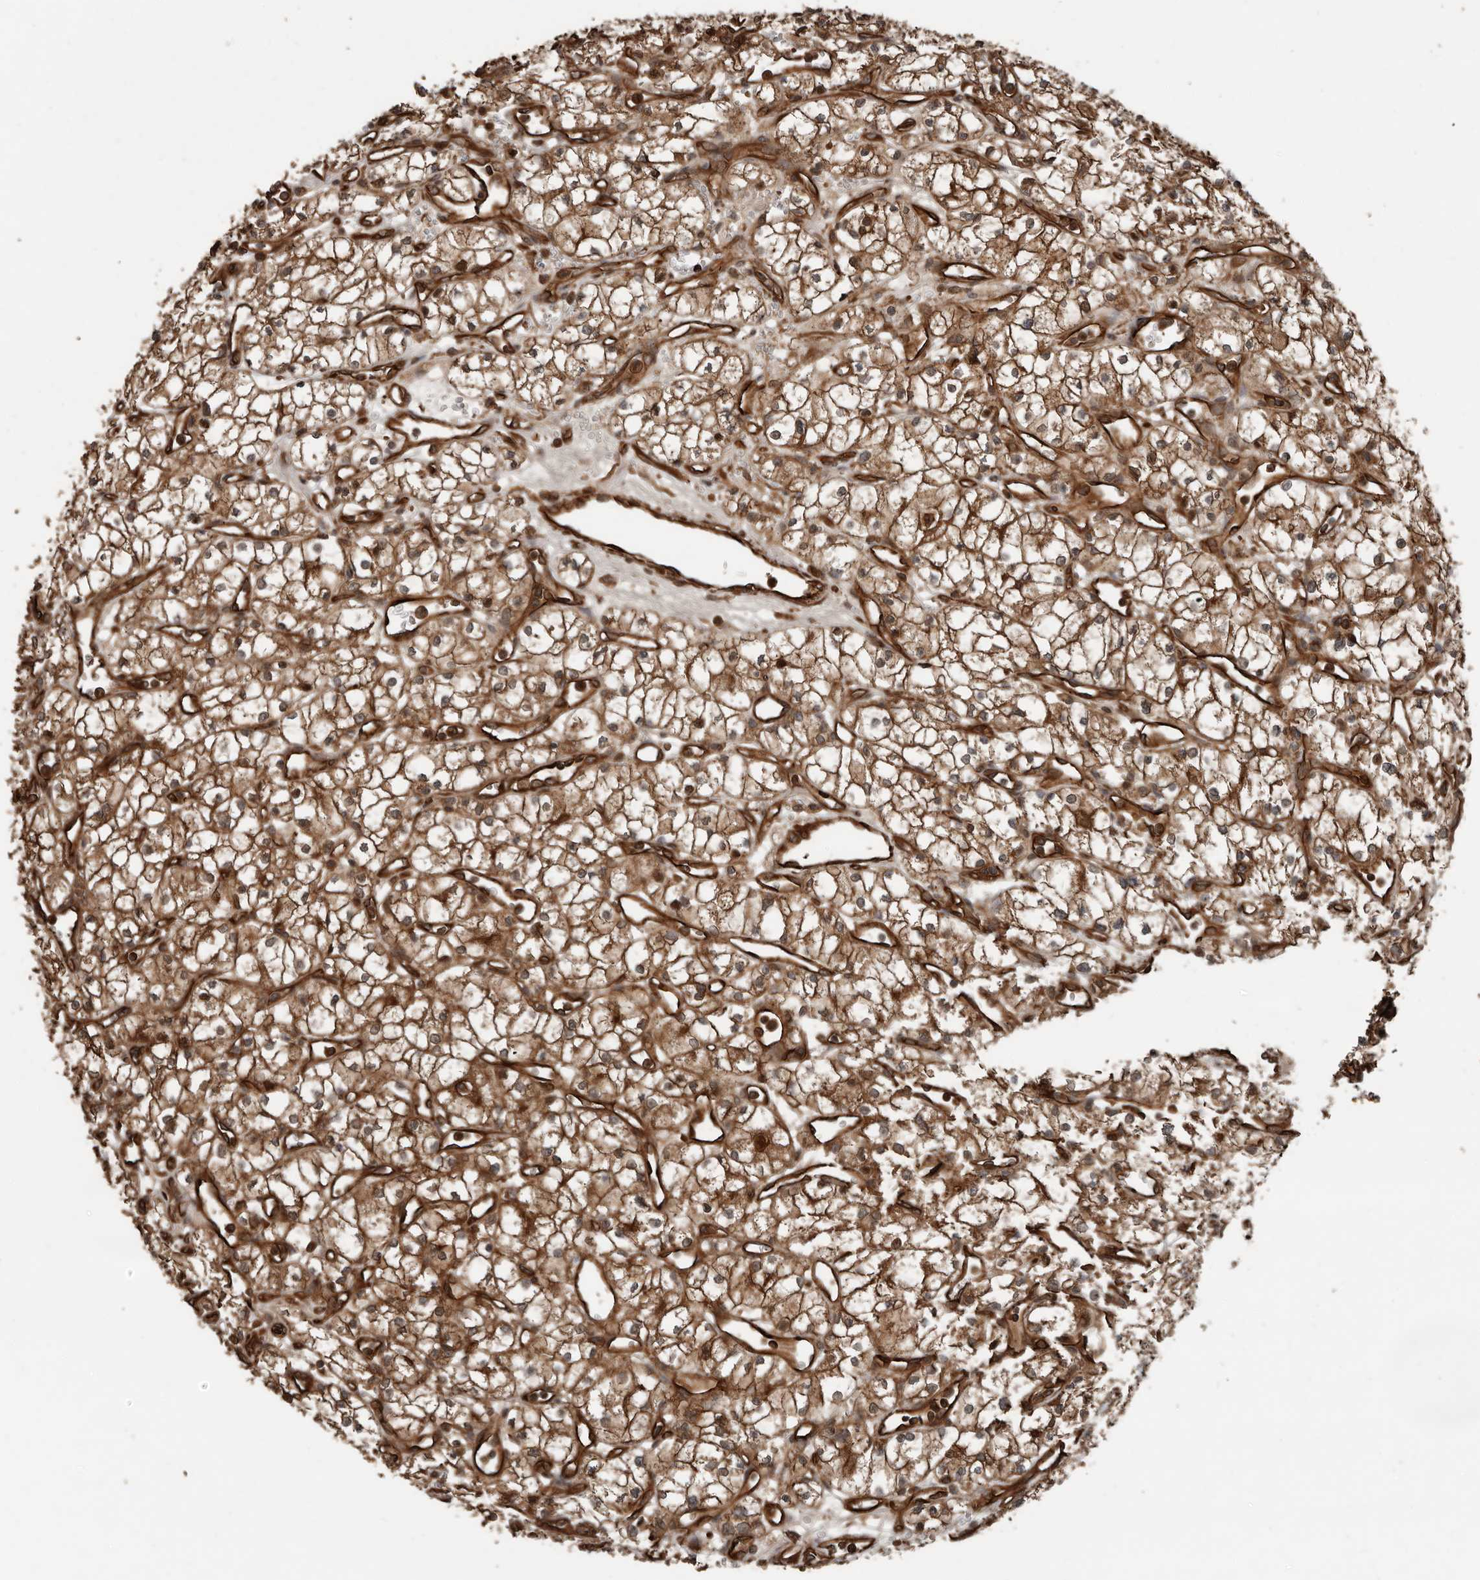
{"staining": {"intensity": "strong", "quantity": ">75%", "location": "cytoplasmic/membranous"}, "tissue": "renal cancer", "cell_type": "Tumor cells", "image_type": "cancer", "snomed": [{"axis": "morphology", "description": "Adenocarcinoma, NOS"}, {"axis": "topography", "description": "Kidney"}], "caption": "Brown immunohistochemical staining in renal adenocarcinoma reveals strong cytoplasmic/membranous expression in approximately >75% of tumor cells.", "gene": "YOD1", "patient": {"sex": "male", "age": 59}}